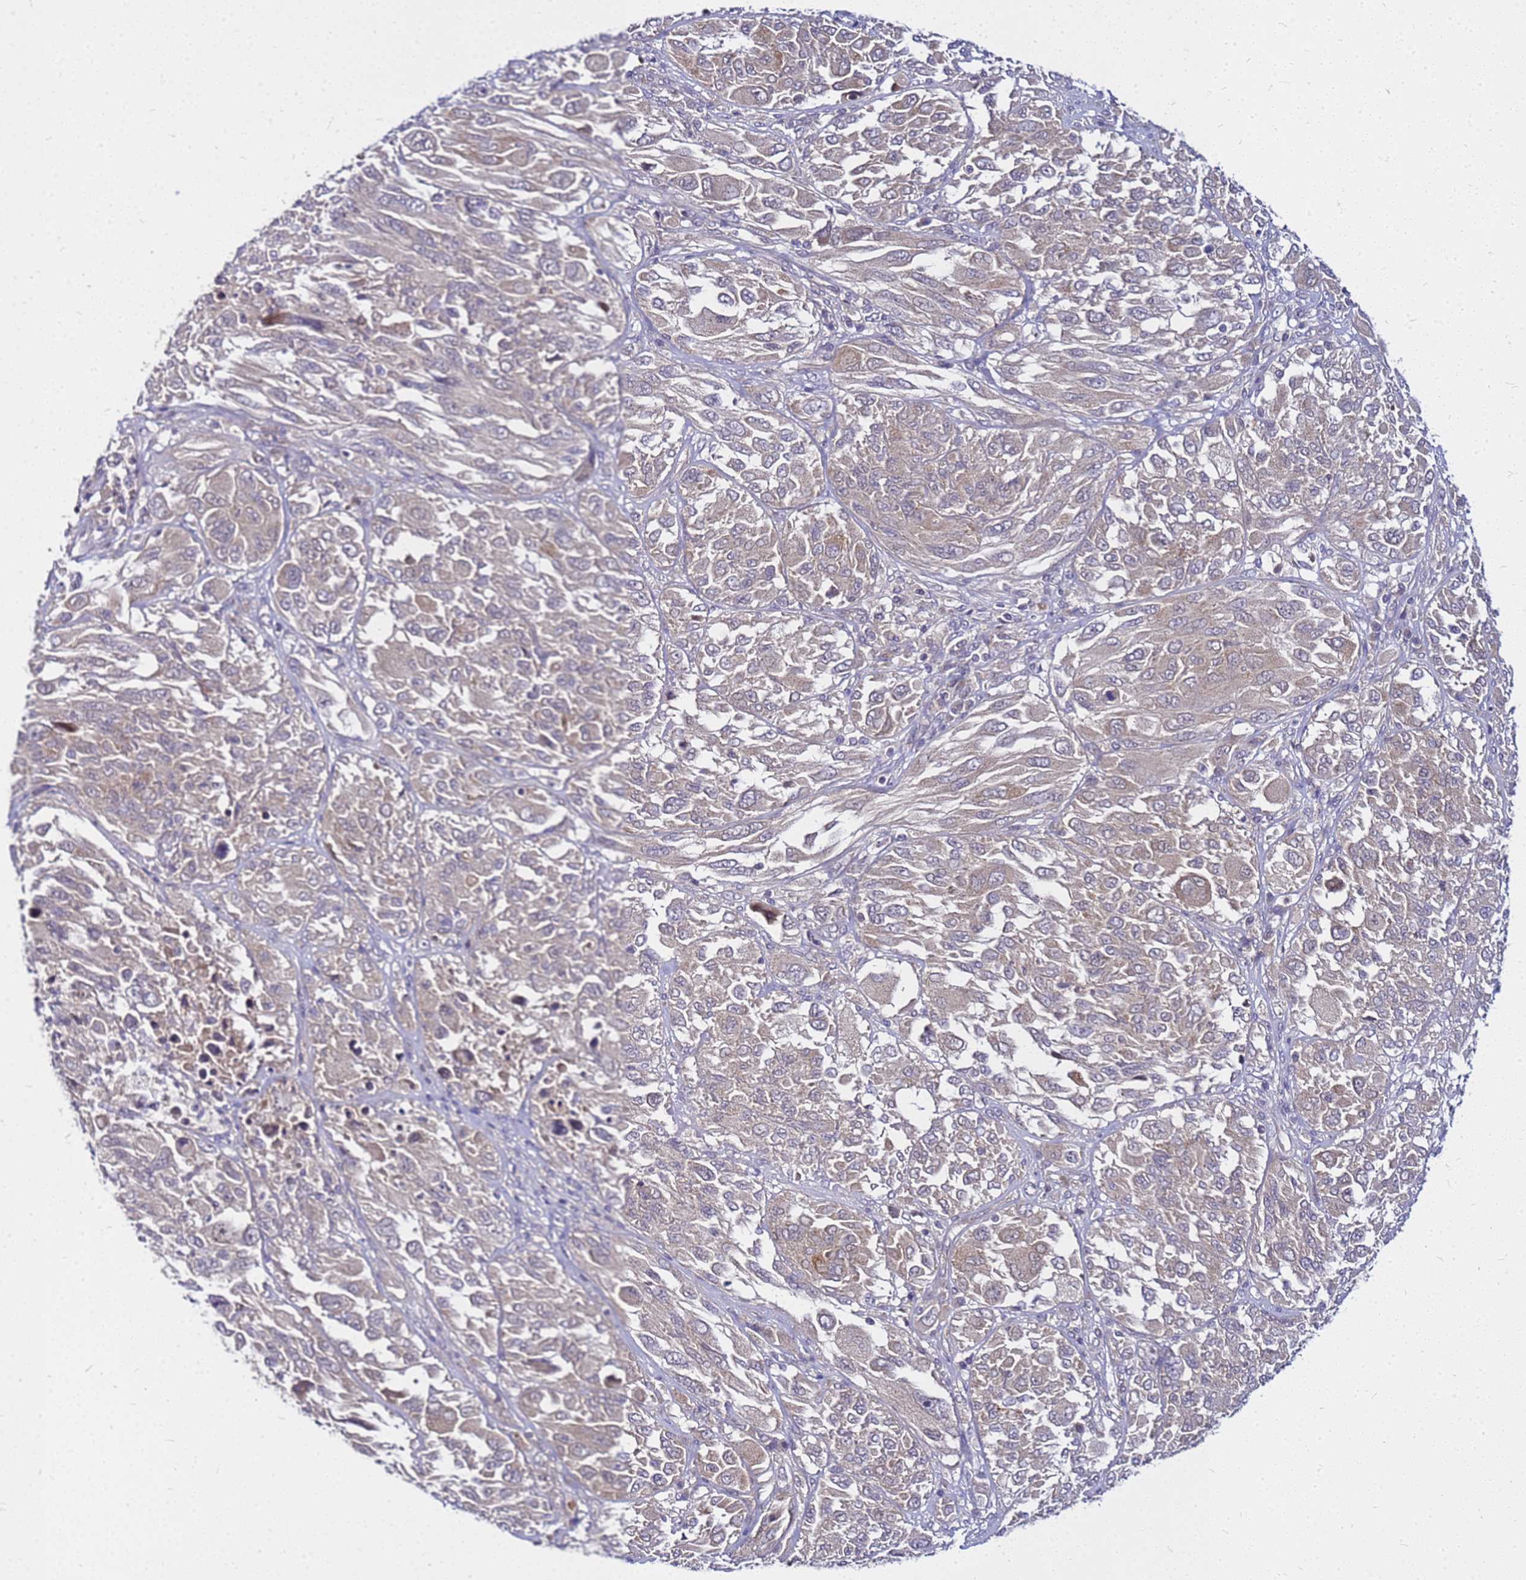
{"staining": {"intensity": "weak", "quantity": "25%-75%", "location": "cytoplasmic/membranous"}, "tissue": "melanoma", "cell_type": "Tumor cells", "image_type": "cancer", "snomed": [{"axis": "morphology", "description": "Malignant melanoma, NOS"}, {"axis": "topography", "description": "Skin"}], "caption": "Immunohistochemical staining of malignant melanoma shows weak cytoplasmic/membranous protein expression in about 25%-75% of tumor cells.", "gene": "SAT1", "patient": {"sex": "female", "age": 91}}